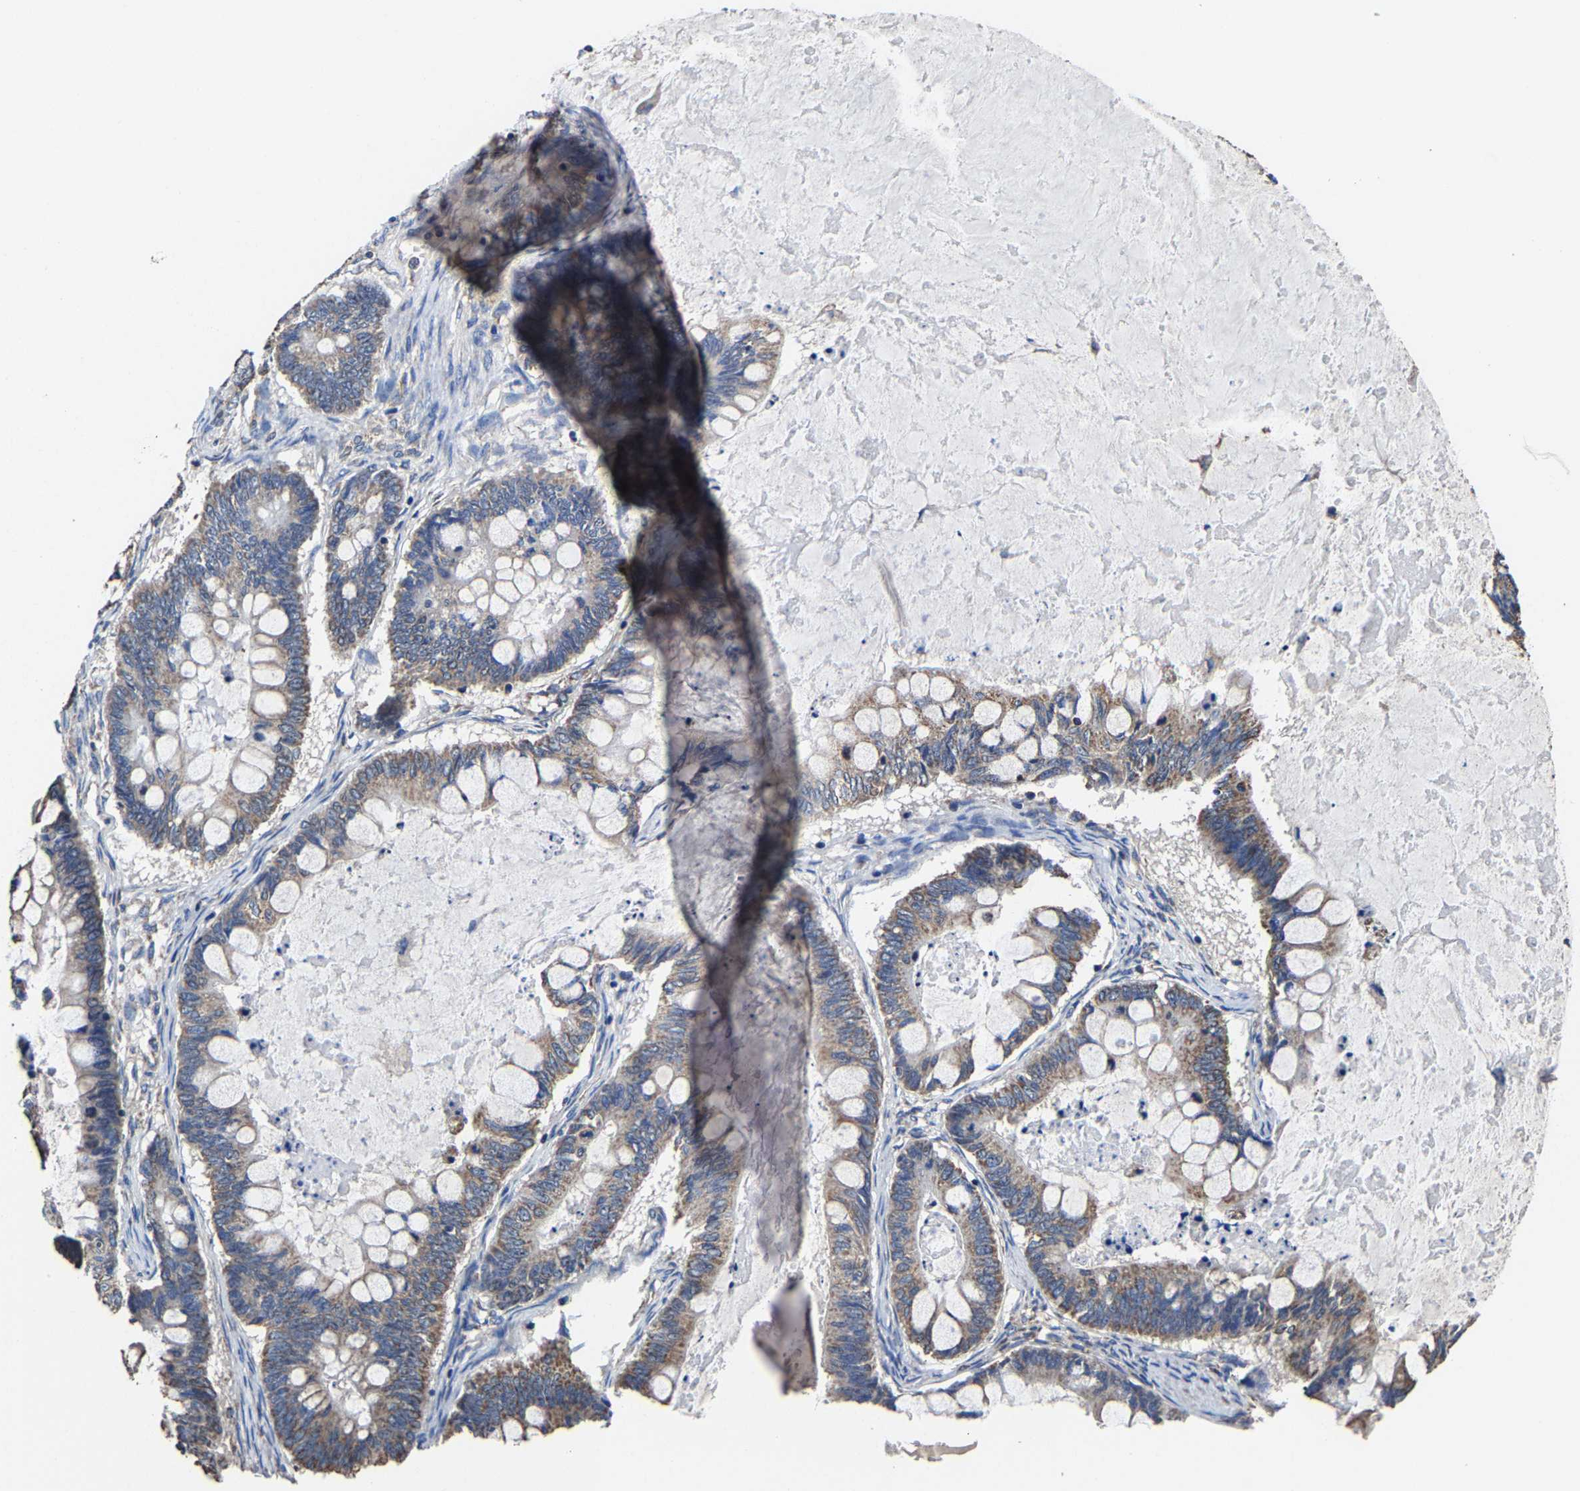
{"staining": {"intensity": "moderate", "quantity": ">75%", "location": "cytoplasmic/membranous"}, "tissue": "ovarian cancer", "cell_type": "Tumor cells", "image_type": "cancer", "snomed": [{"axis": "morphology", "description": "Cystadenocarcinoma, mucinous, NOS"}, {"axis": "topography", "description": "Ovary"}], "caption": "An immunohistochemistry image of tumor tissue is shown. Protein staining in brown labels moderate cytoplasmic/membranous positivity in ovarian cancer within tumor cells.", "gene": "ZCCHC7", "patient": {"sex": "female", "age": 61}}